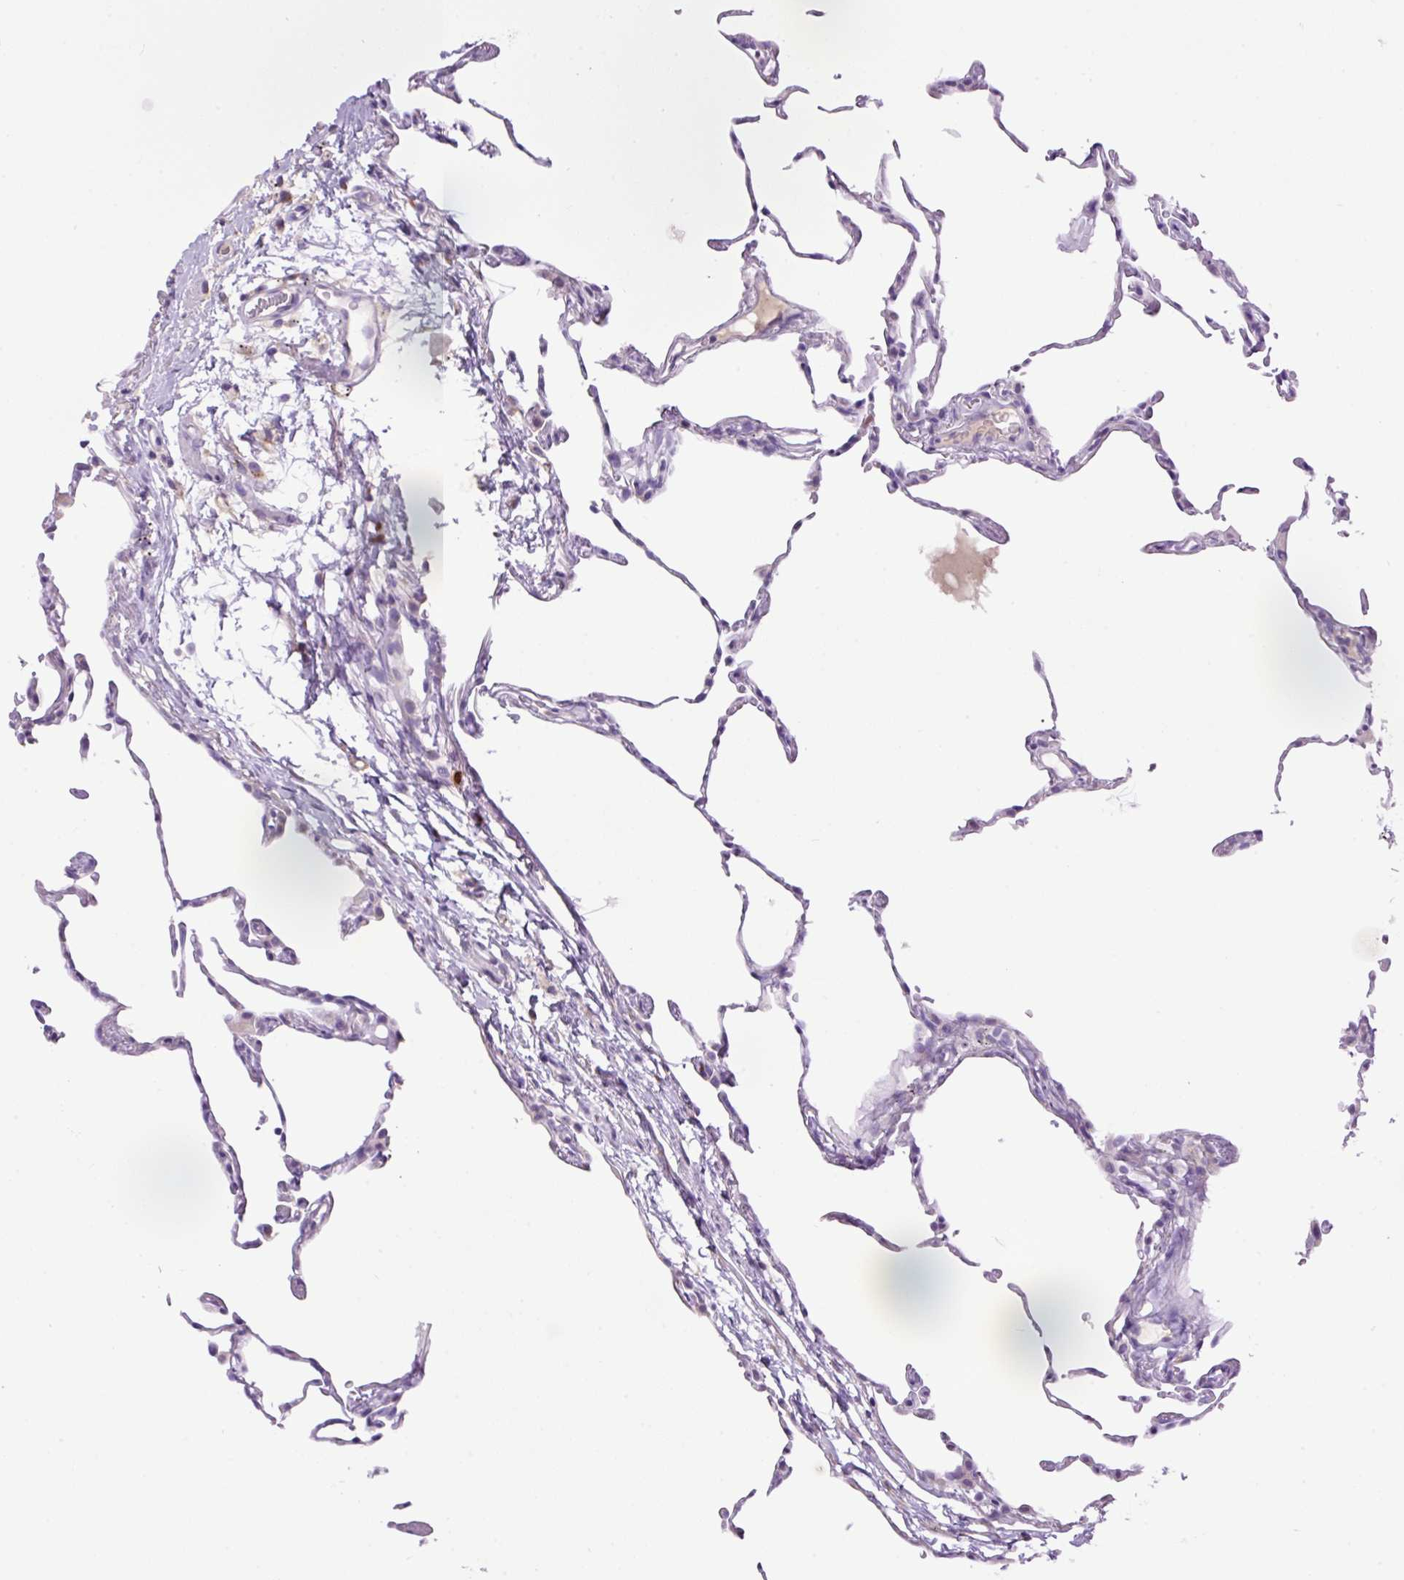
{"staining": {"intensity": "negative", "quantity": "none", "location": "none"}, "tissue": "lung", "cell_type": "Alveolar cells", "image_type": "normal", "snomed": [{"axis": "morphology", "description": "Normal tissue, NOS"}, {"axis": "topography", "description": "Lung"}], "caption": "Alveolar cells show no significant expression in normal lung.", "gene": "MFSD3", "patient": {"sex": "female", "age": 57}}